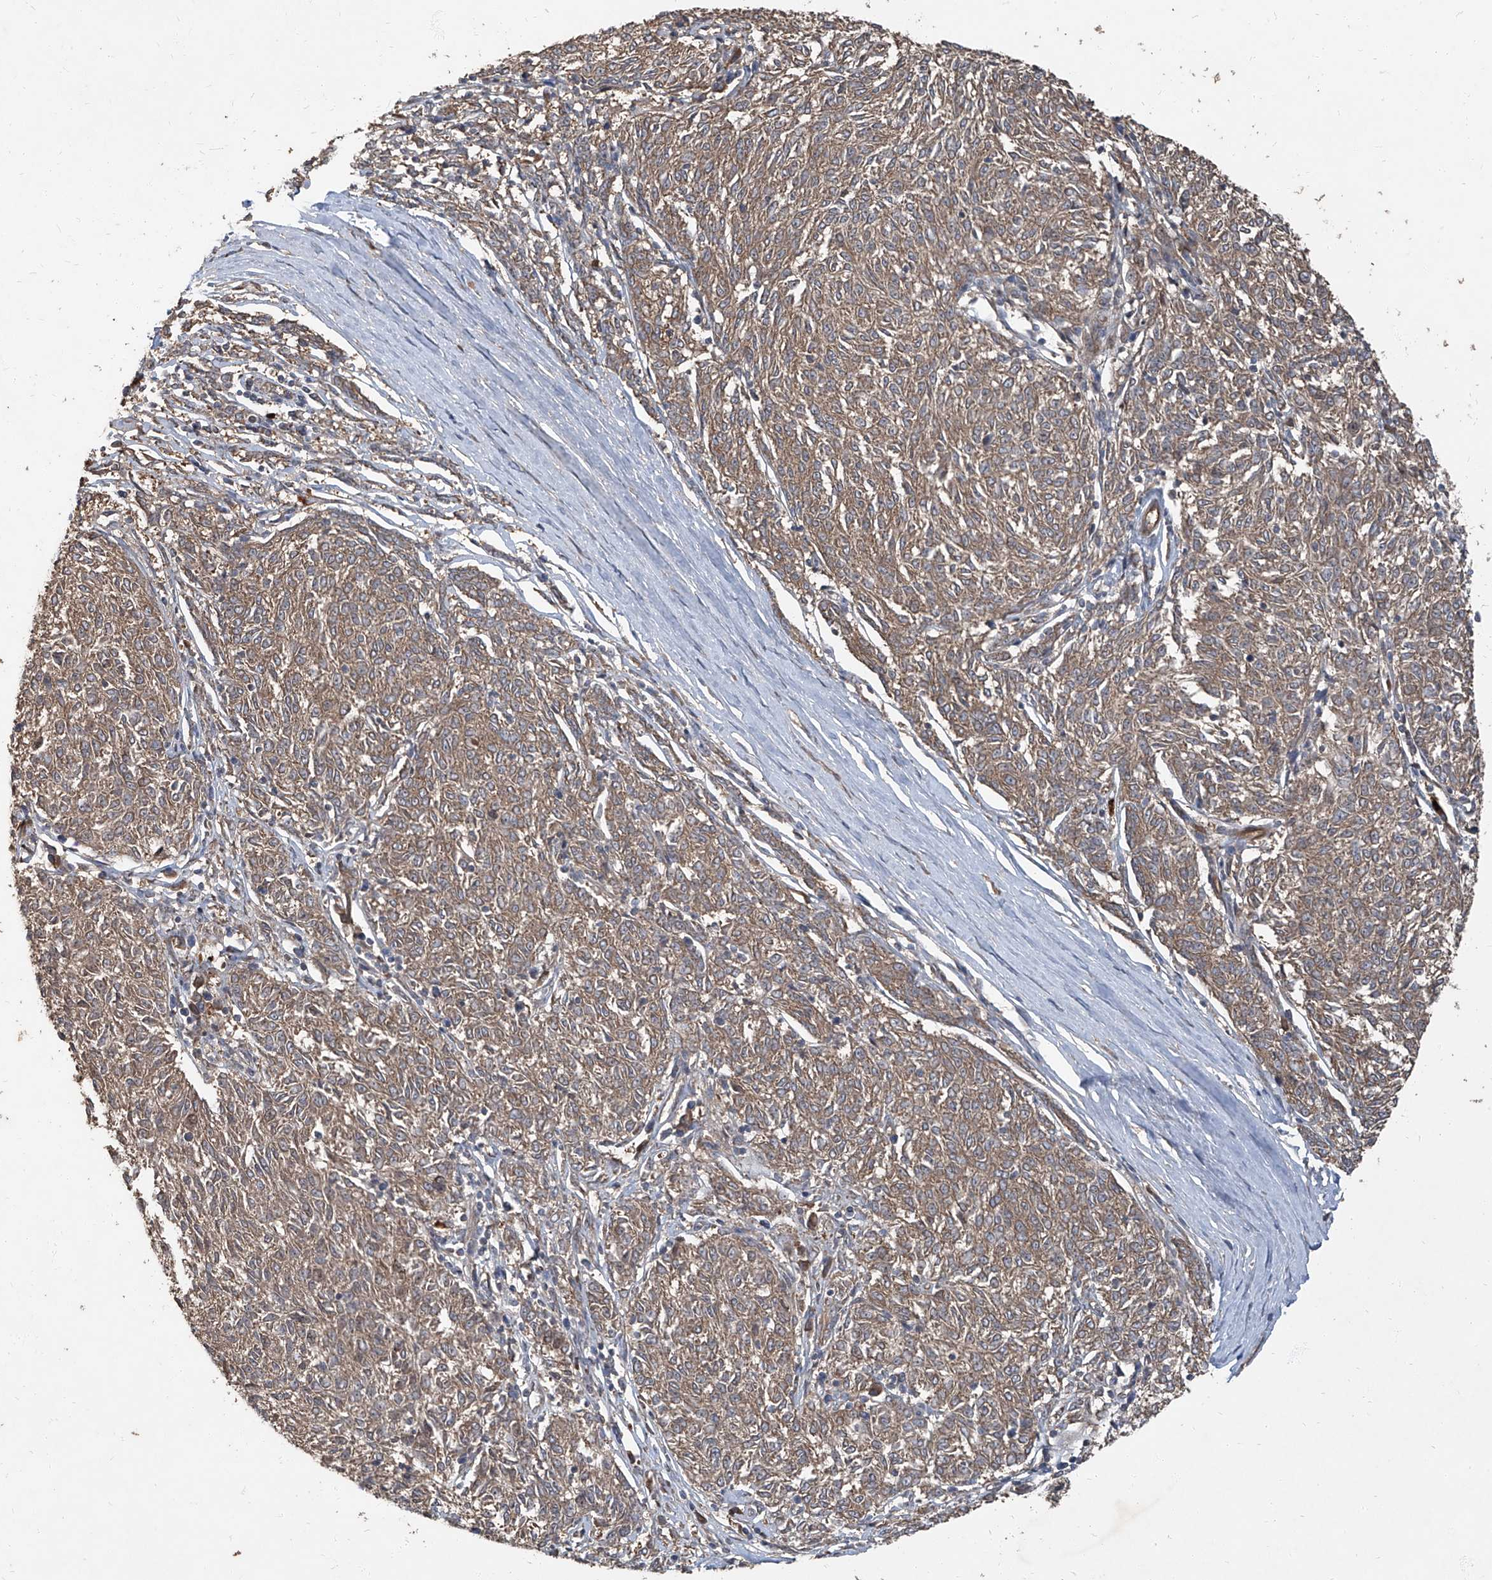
{"staining": {"intensity": "moderate", "quantity": ">75%", "location": "cytoplasmic/membranous"}, "tissue": "melanoma", "cell_type": "Tumor cells", "image_type": "cancer", "snomed": [{"axis": "morphology", "description": "Malignant melanoma, NOS"}, {"axis": "topography", "description": "Skin"}], "caption": "Melanoma tissue demonstrates moderate cytoplasmic/membranous positivity in approximately >75% of tumor cells, visualized by immunohistochemistry.", "gene": "CCN1", "patient": {"sex": "female", "age": 72}}